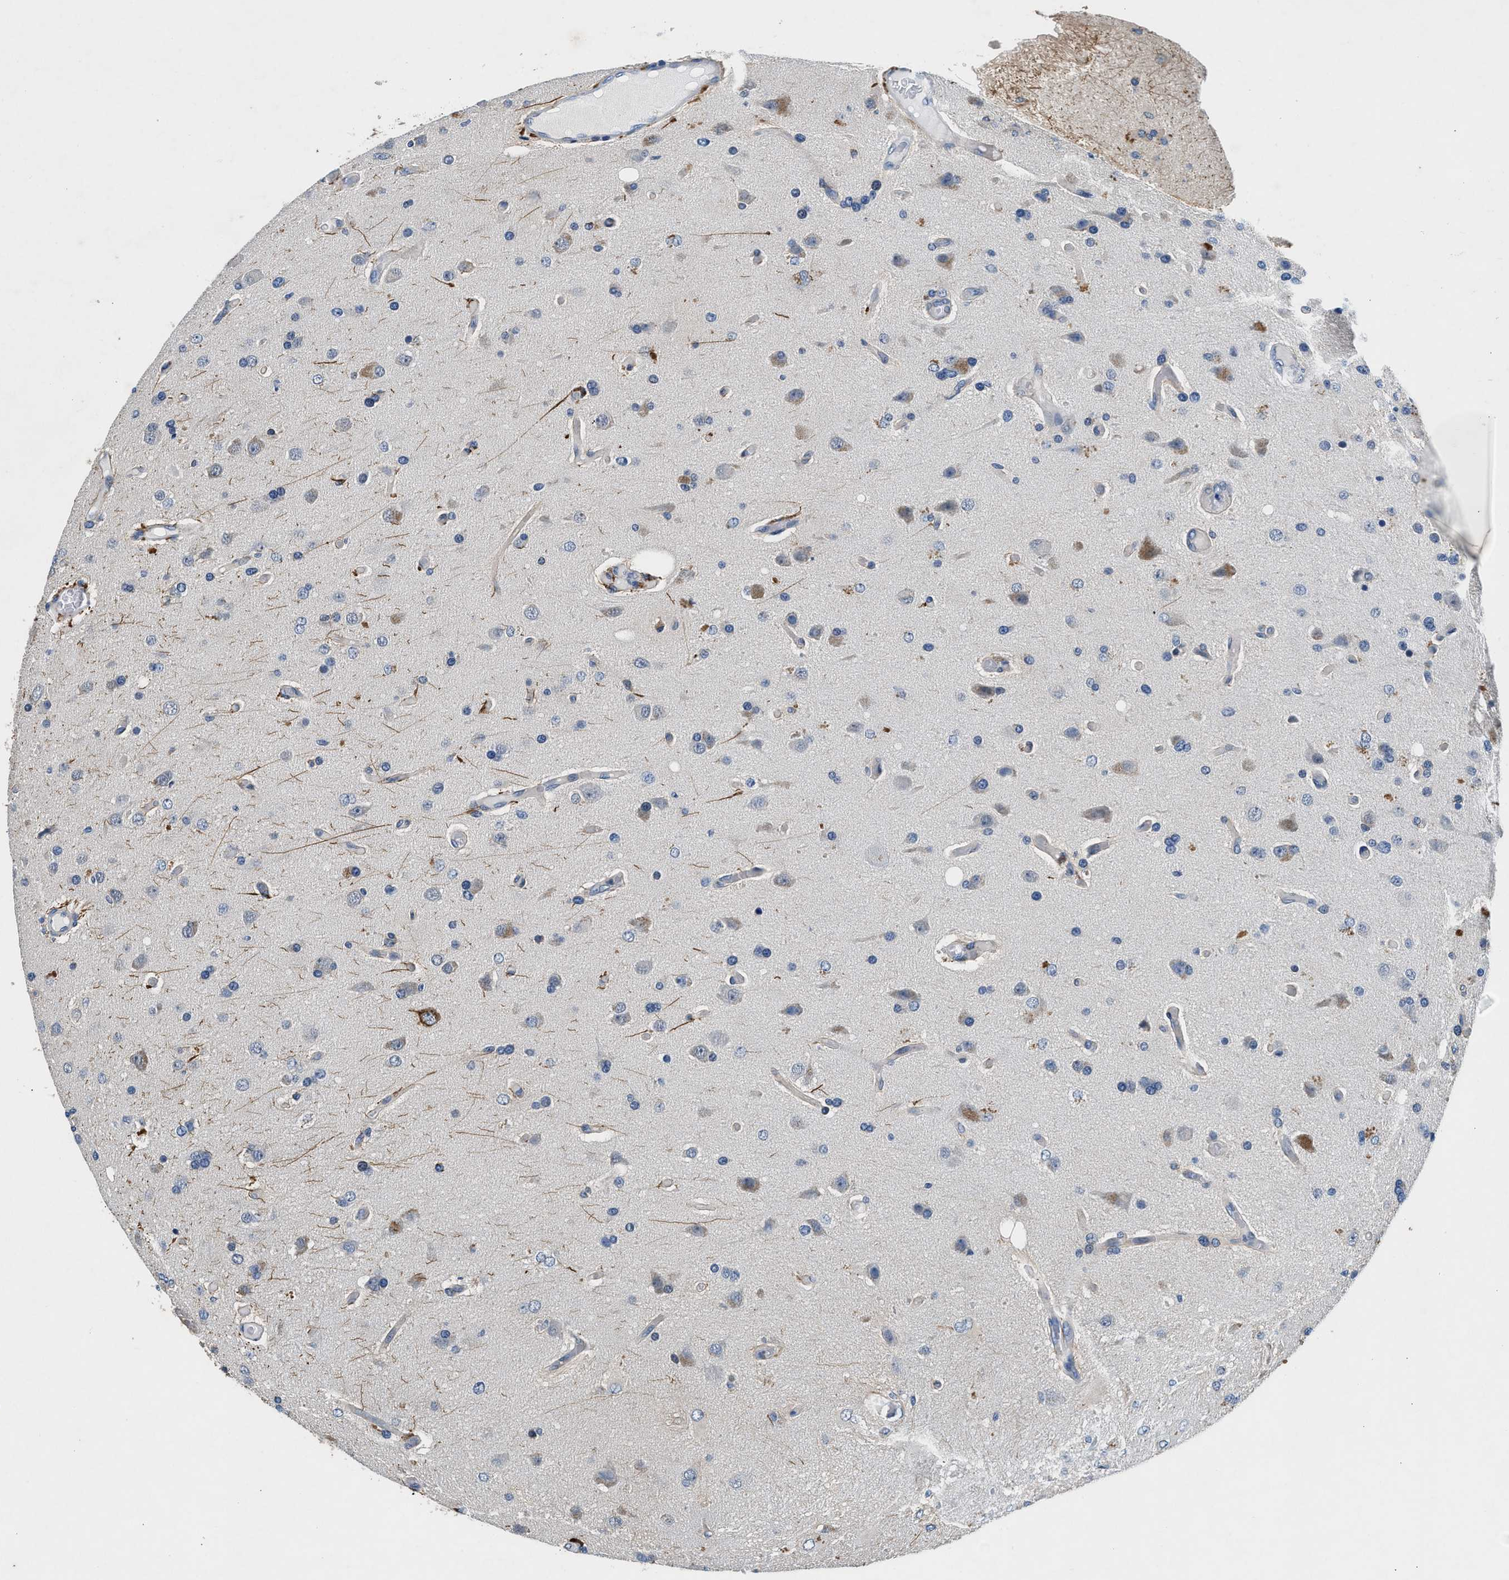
{"staining": {"intensity": "negative", "quantity": "none", "location": "none"}, "tissue": "glioma", "cell_type": "Tumor cells", "image_type": "cancer", "snomed": [{"axis": "morphology", "description": "Normal tissue, NOS"}, {"axis": "morphology", "description": "Glioma, malignant, High grade"}, {"axis": "topography", "description": "Cerebral cortex"}], "caption": "IHC histopathology image of glioma stained for a protein (brown), which demonstrates no expression in tumor cells.", "gene": "COPS2", "patient": {"sex": "male", "age": 77}}